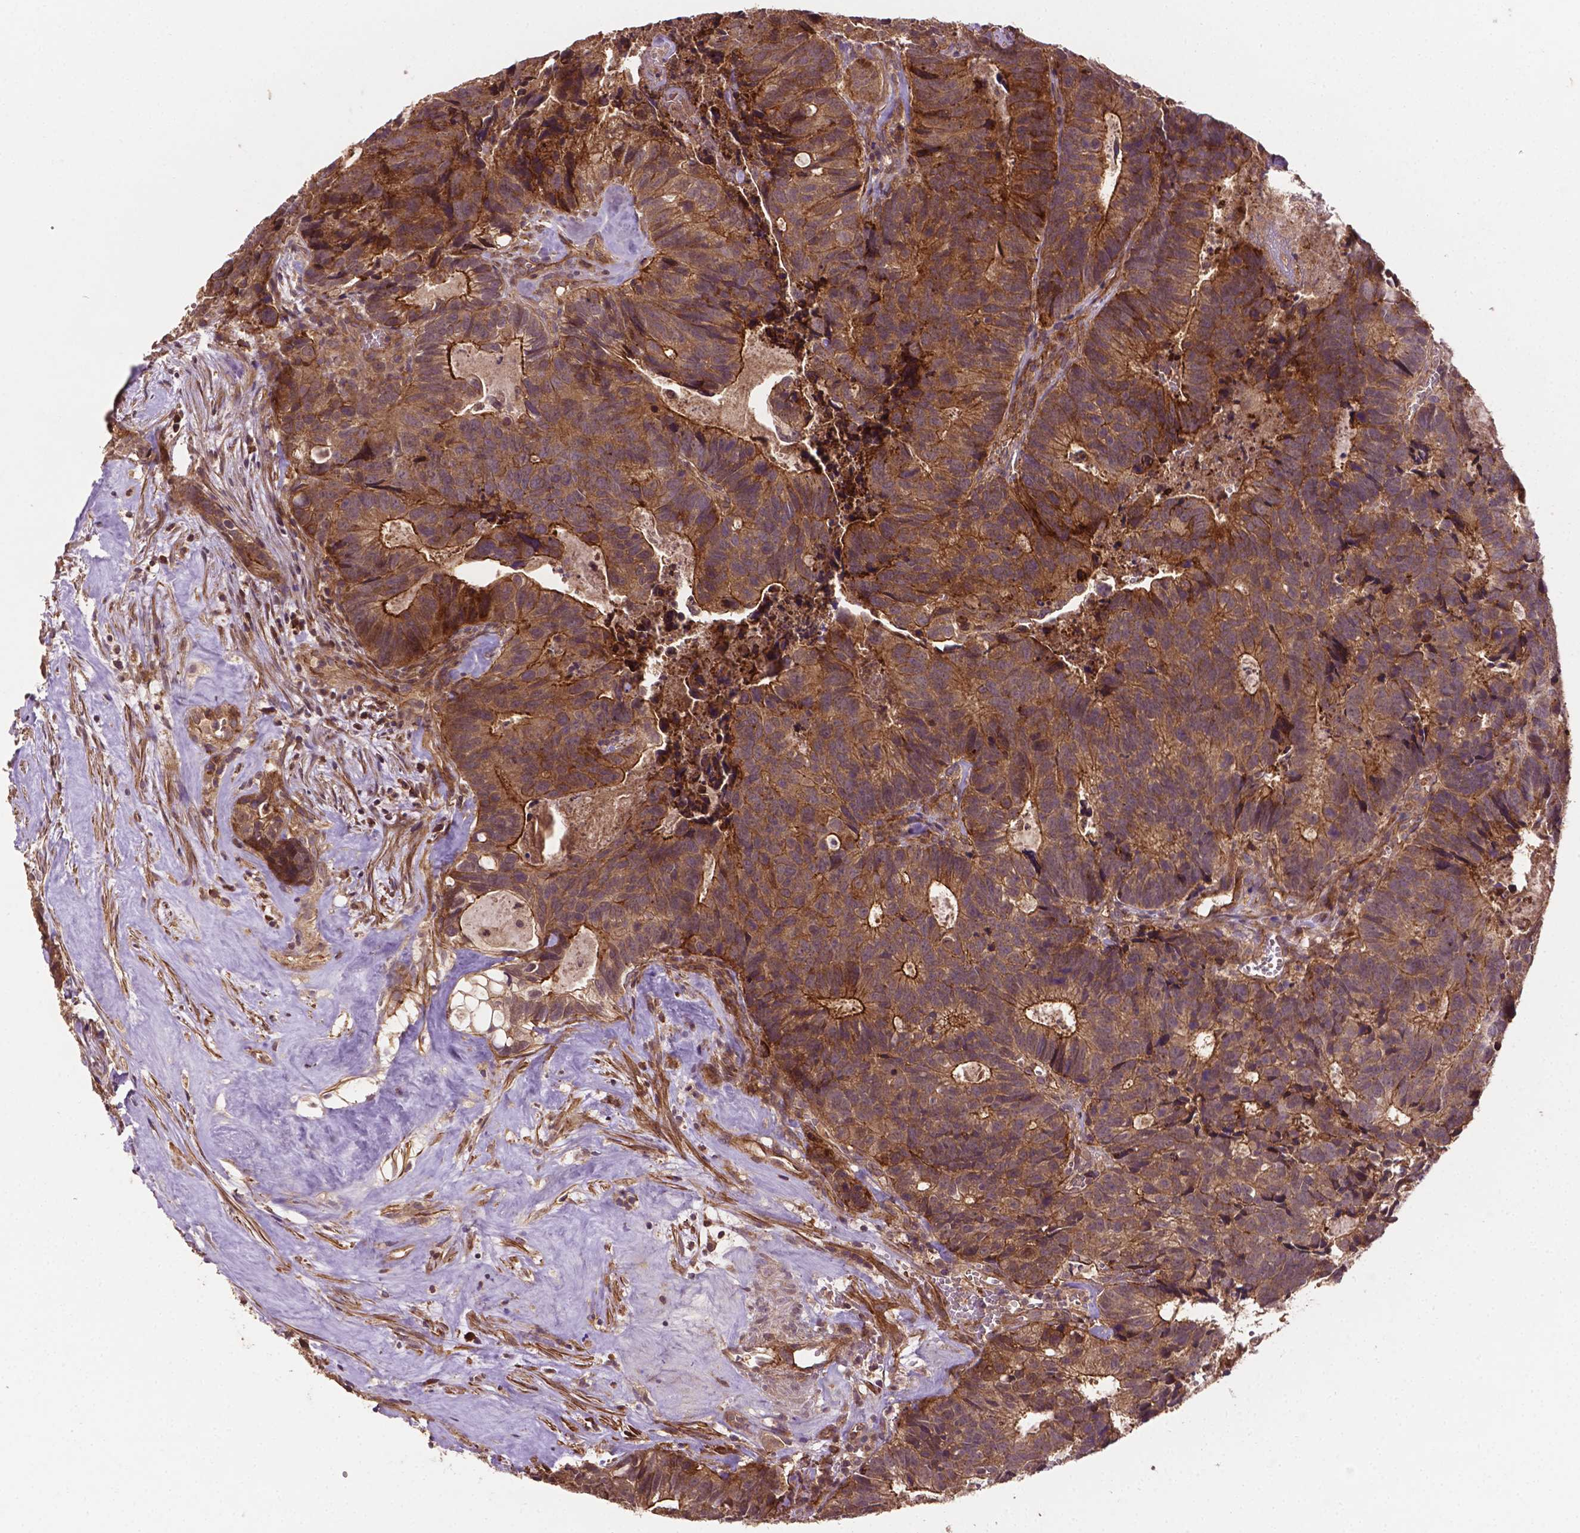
{"staining": {"intensity": "moderate", "quantity": ">75%", "location": "cytoplasmic/membranous"}, "tissue": "head and neck cancer", "cell_type": "Tumor cells", "image_type": "cancer", "snomed": [{"axis": "morphology", "description": "Adenocarcinoma, NOS"}, {"axis": "topography", "description": "Head-Neck"}], "caption": "Tumor cells demonstrate medium levels of moderate cytoplasmic/membranous expression in approximately >75% of cells in human head and neck cancer.", "gene": "ZMYND19", "patient": {"sex": "male", "age": 62}}